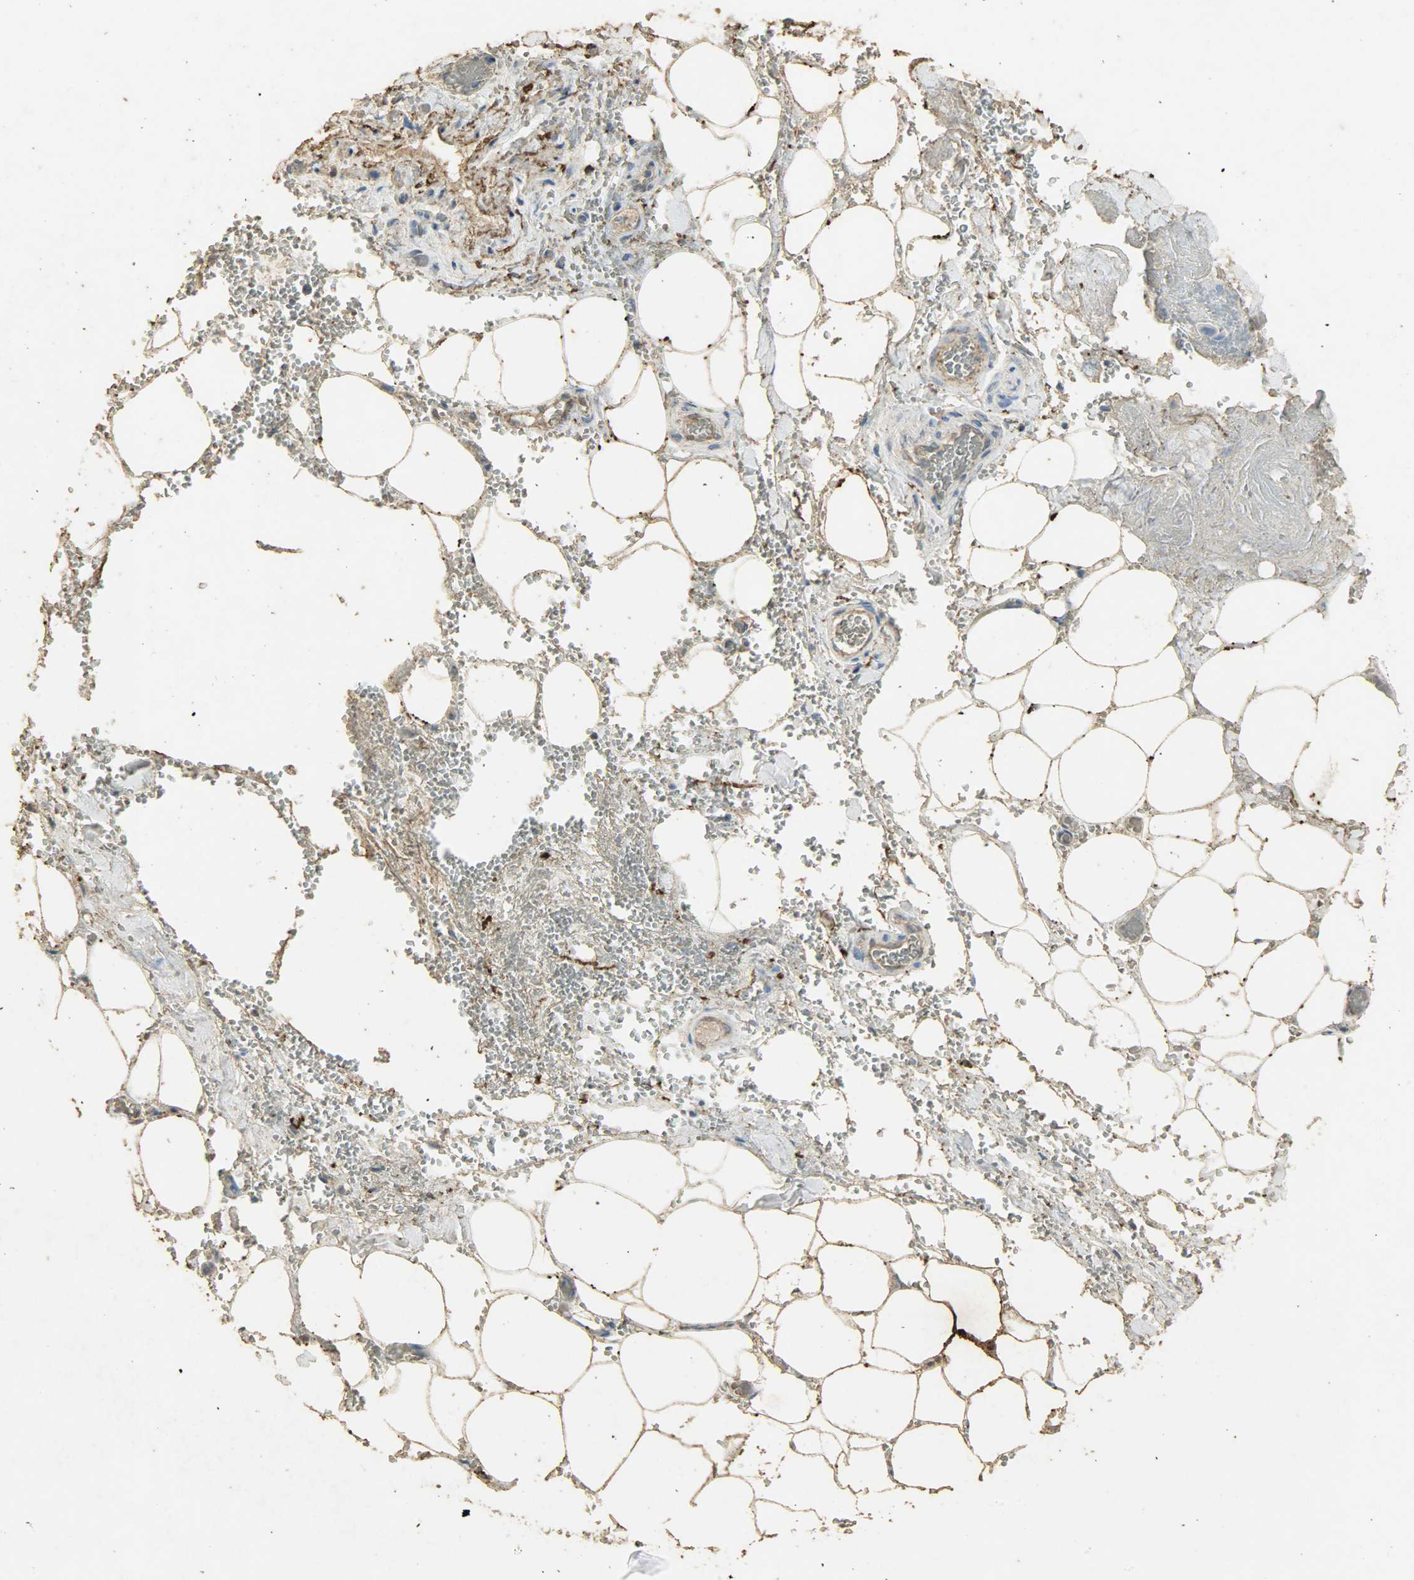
{"staining": {"intensity": "moderate", "quantity": ">75%", "location": "cytoplasmic/membranous"}, "tissue": "adipose tissue", "cell_type": "Adipocytes", "image_type": "normal", "snomed": [{"axis": "morphology", "description": "Normal tissue, NOS"}, {"axis": "morphology", "description": "Cholangiocarcinoma"}, {"axis": "topography", "description": "Liver"}, {"axis": "topography", "description": "Peripheral nerve tissue"}], "caption": "High-magnification brightfield microscopy of normal adipose tissue stained with DAB (3,3'-diaminobenzidine) (brown) and counterstained with hematoxylin (blue). adipocytes exhibit moderate cytoplasmic/membranous staining is identified in about>75% of cells.", "gene": "ASB9", "patient": {"sex": "male", "age": 50}}